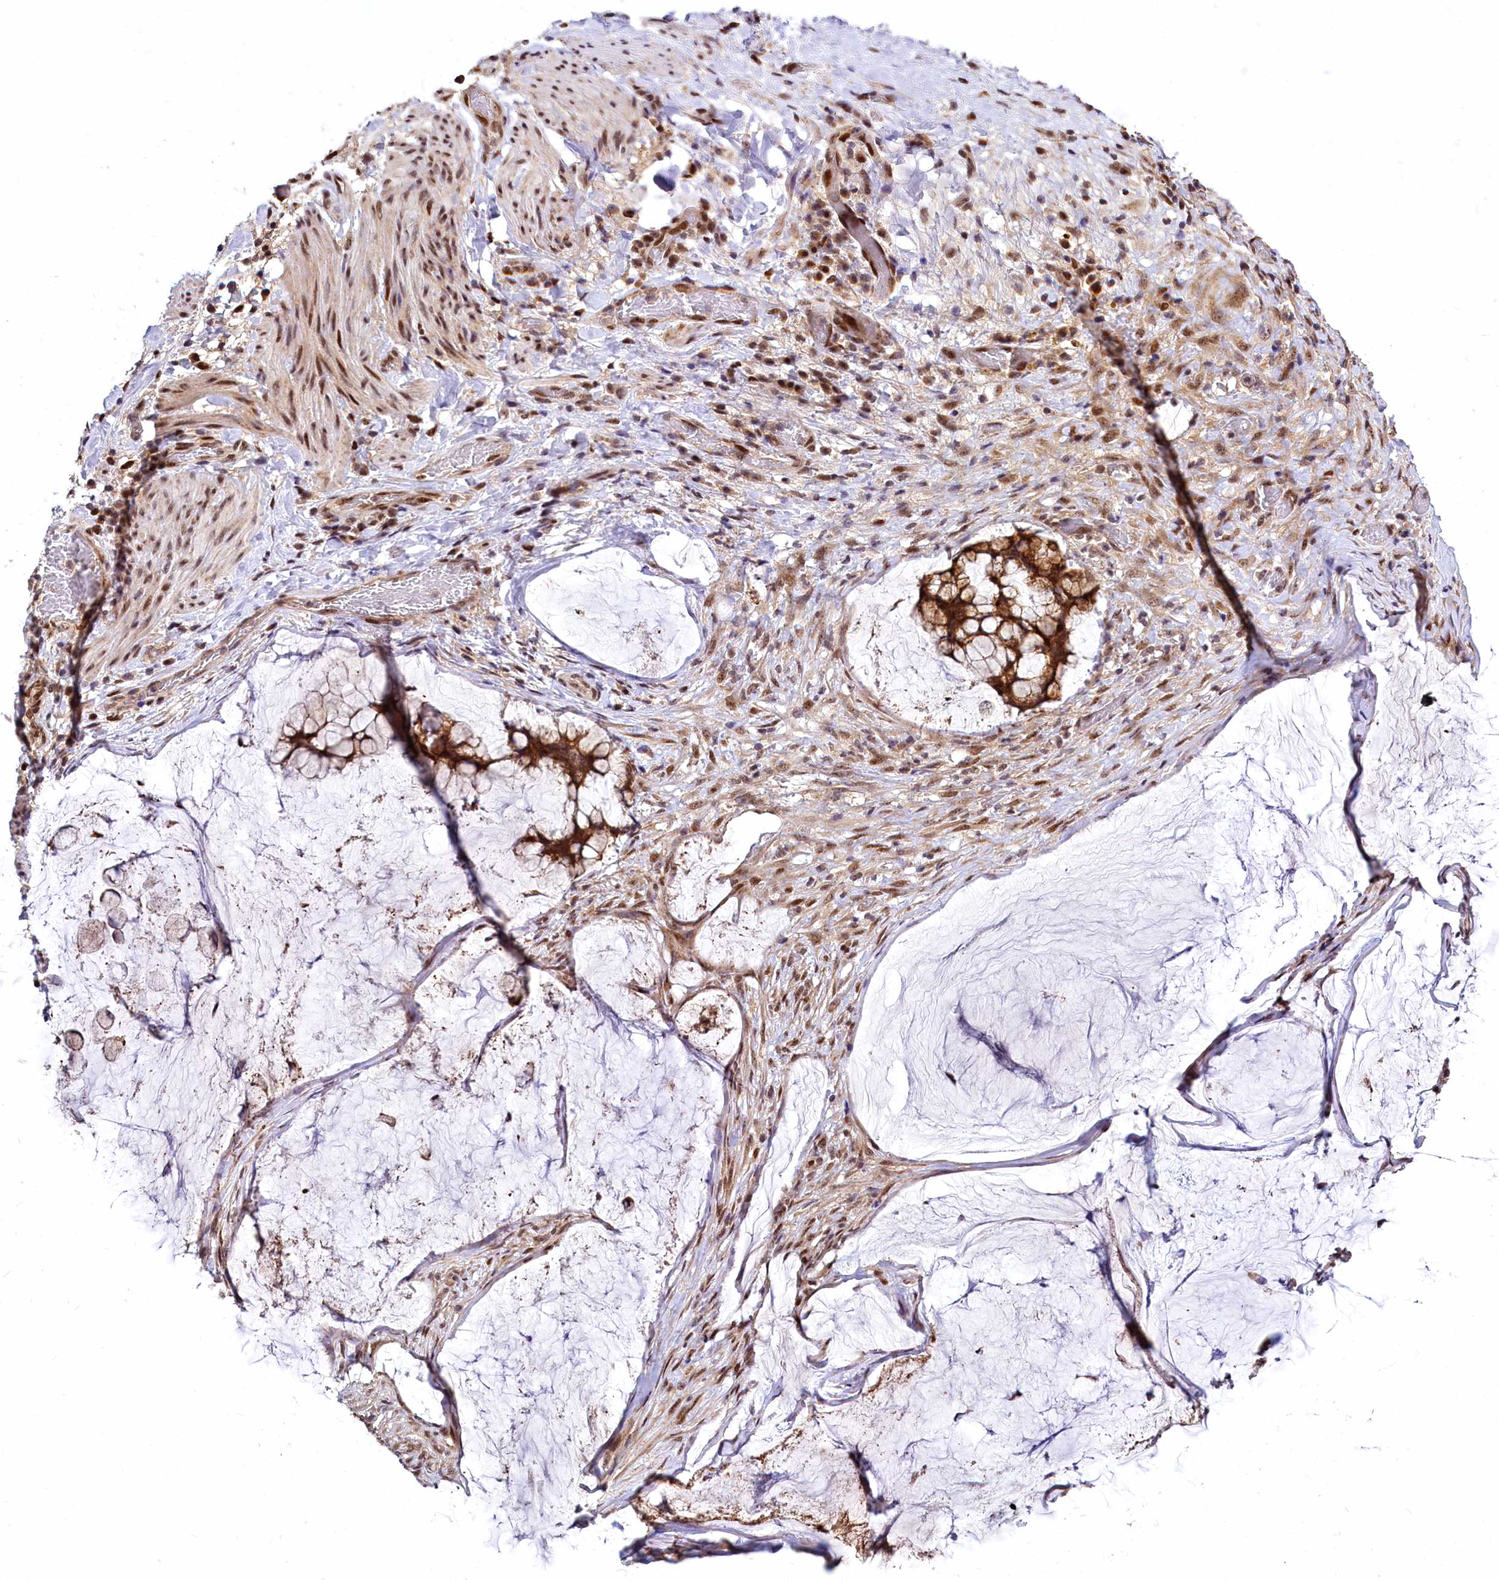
{"staining": {"intensity": "moderate", "quantity": ">75%", "location": "cytoplasmic/membranous"}, "tissue": "ovarian cancer", "cell_type": "Tumor cells", "image_type": "cancer", "snomed": [{"axis": "morphology", "description": "Cystadenocarcinoma, mucinous, NOS"}, {"axis": "topography", "description": "Ovary"}], "caption": "An IHC photomicrograph of tumor tissue is shown. Protein staining in brown shows moderate cytoplasmic/membranous positivity in ovarian cancer within tumor cells. (DAB = brown stain, brightfield microscopy at high magnification).", "gene": "MAML2", "patient": {"sex": "female", "age": 42}}